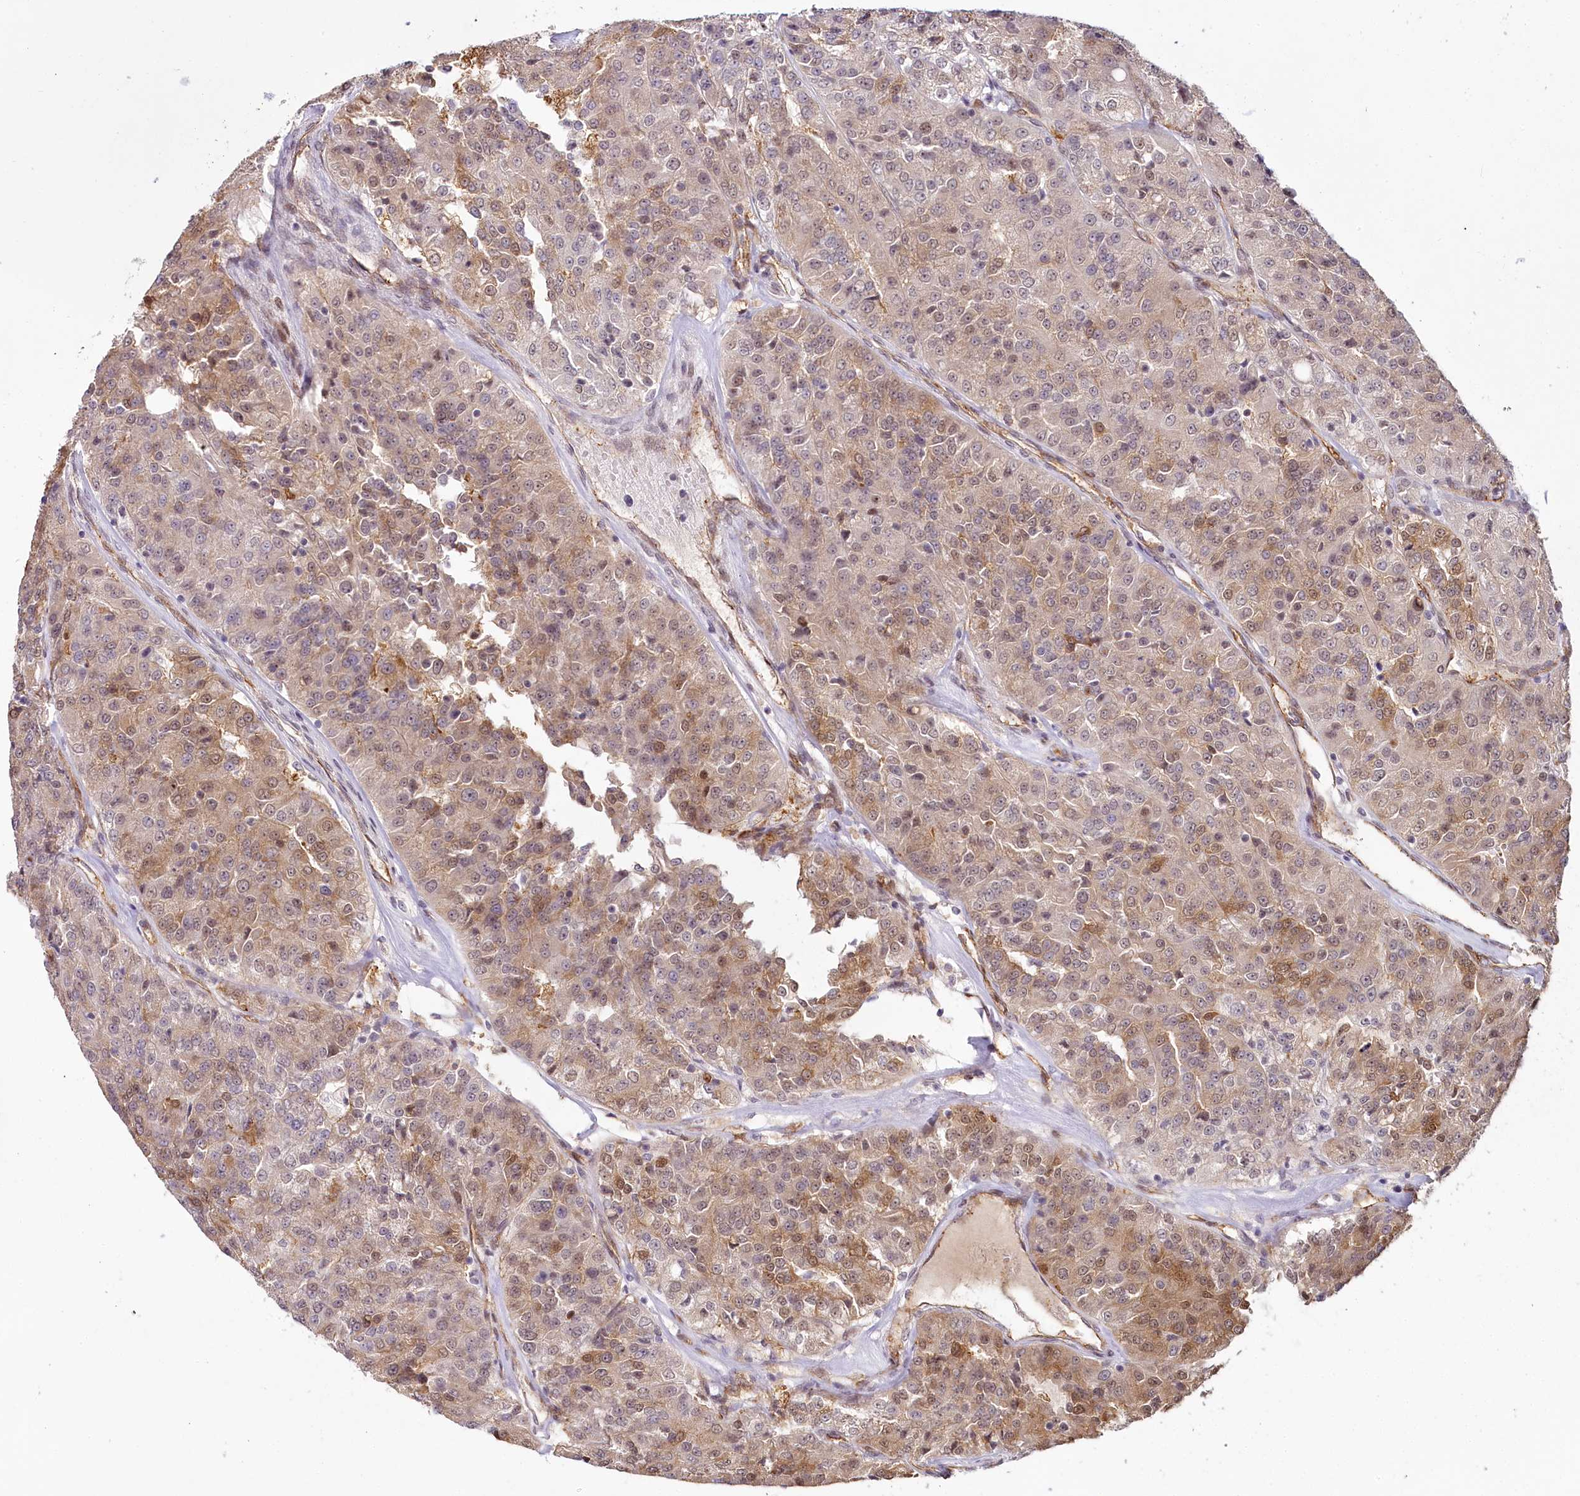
{"staining": {"intensity": "moderate", "quantity": "<25%", "location": "cytoplasmic/membranous,nuclear"}, "tissue": "renal cancer", "cell_type": "Tumor cells", "image_type": "cancer", "snomed": [{"axis": "morphology", "description": "Adenocarcinoma, NOS"}, {"axis": "topography", "description": "Kidney"}], "caption": "Immunohistochemistry (IHC) image of neoplastic tissue: renal adenocarcinoma stained using immunohistochemistry shows low levels of moderate protein expression localized specifically in the cytoplasmic/membranous and nuclear of tumor cells, appearing as a cytoplasmic/membranous and nuclear brown color.", "gene": "ALKBH8", "patient": {"sex": "female", "age": 63}}